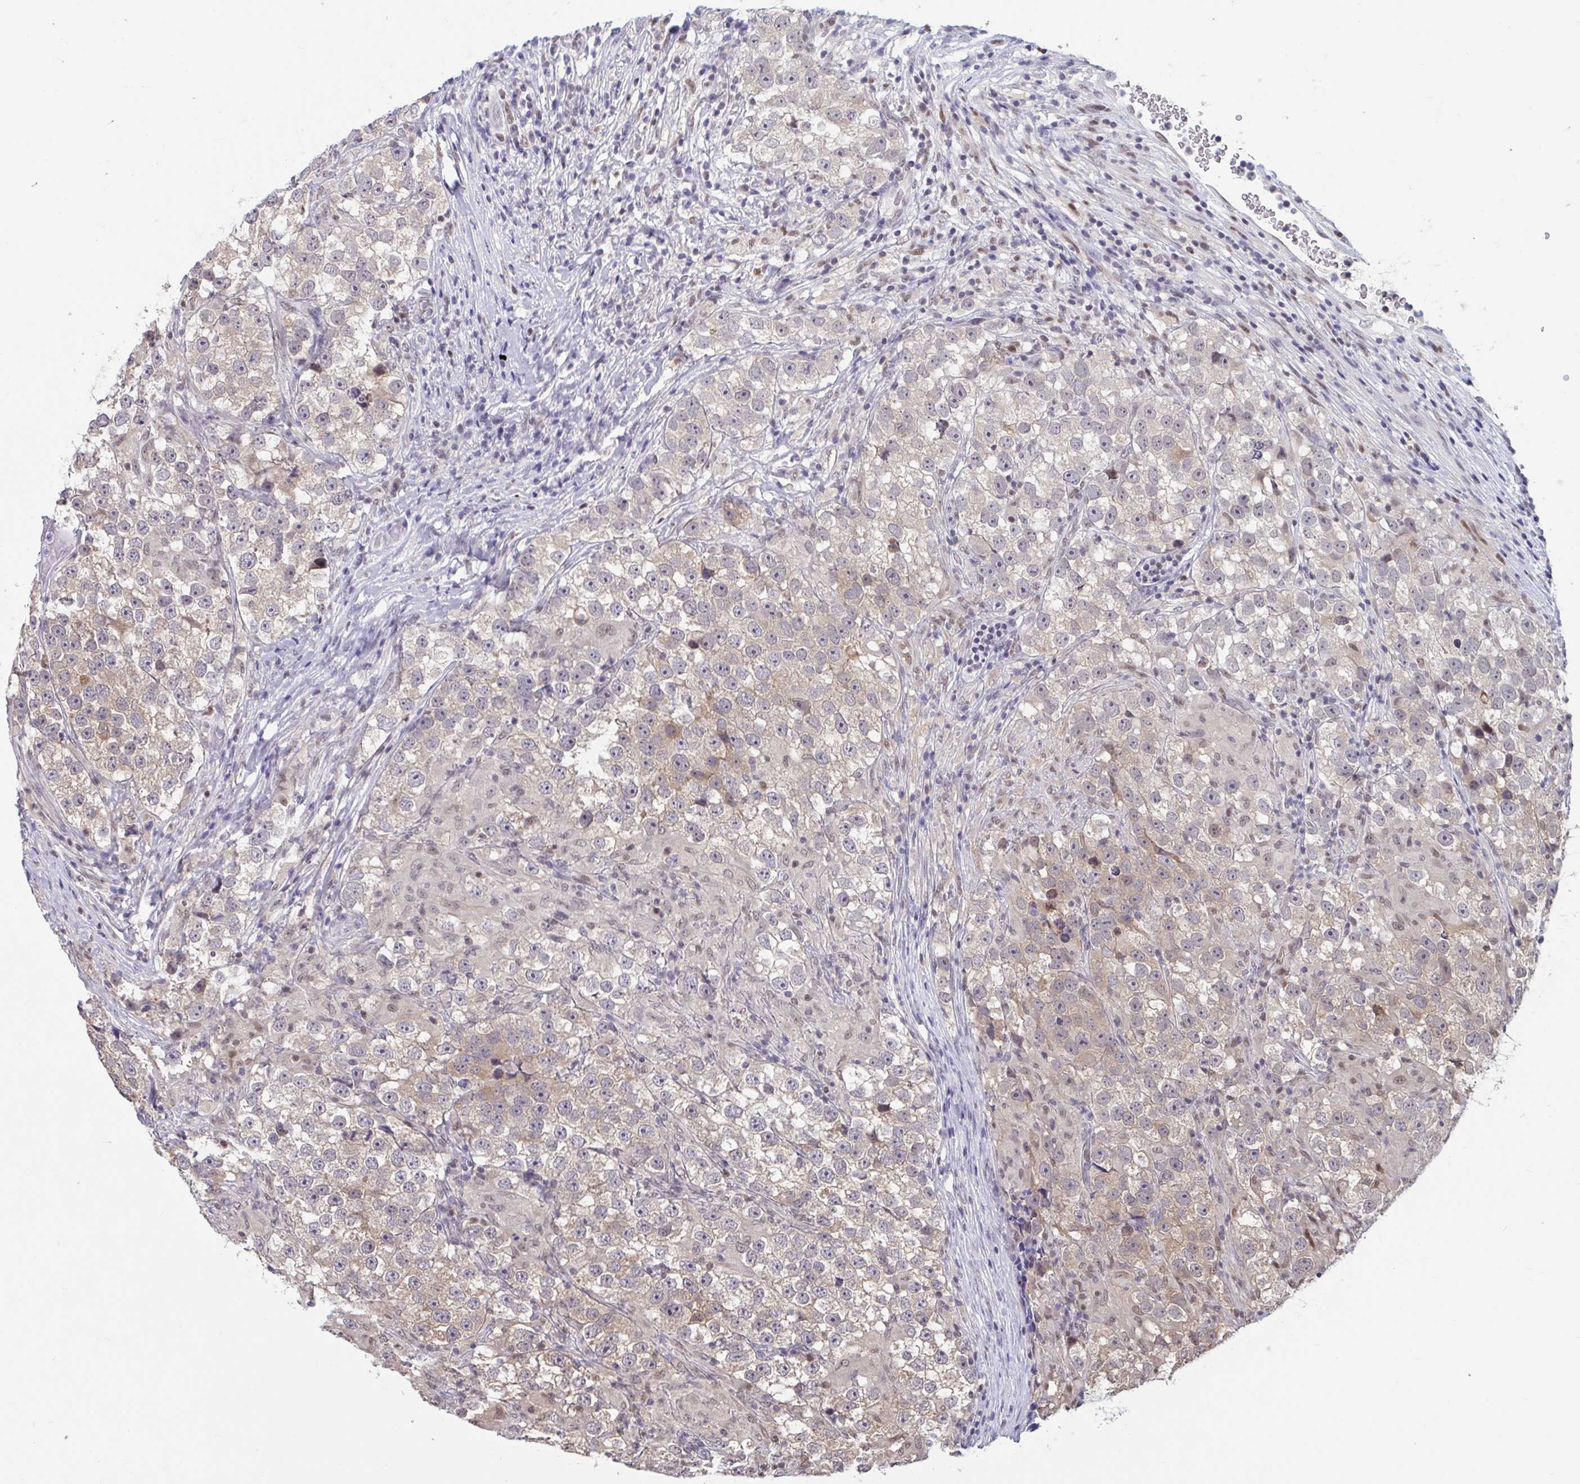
{"staining": {"intensity": "weak", "quantity": "<25%", "location": "cytoplasmic/membranous"}, "tissue": "testis cancer", "cell_type": "Tumor cells", "image_type": "cancer", "snomed": [{"axis": "morphology", "description": "Seminoma, NOS"}, {"axis": "topography", "description": "Testis"}], "caption": "Testis cancer stained for a protein using IHC reveals no expression tumor cells.", "gene": "RBL1", "patient": {"sex": "male", "age": 46}}